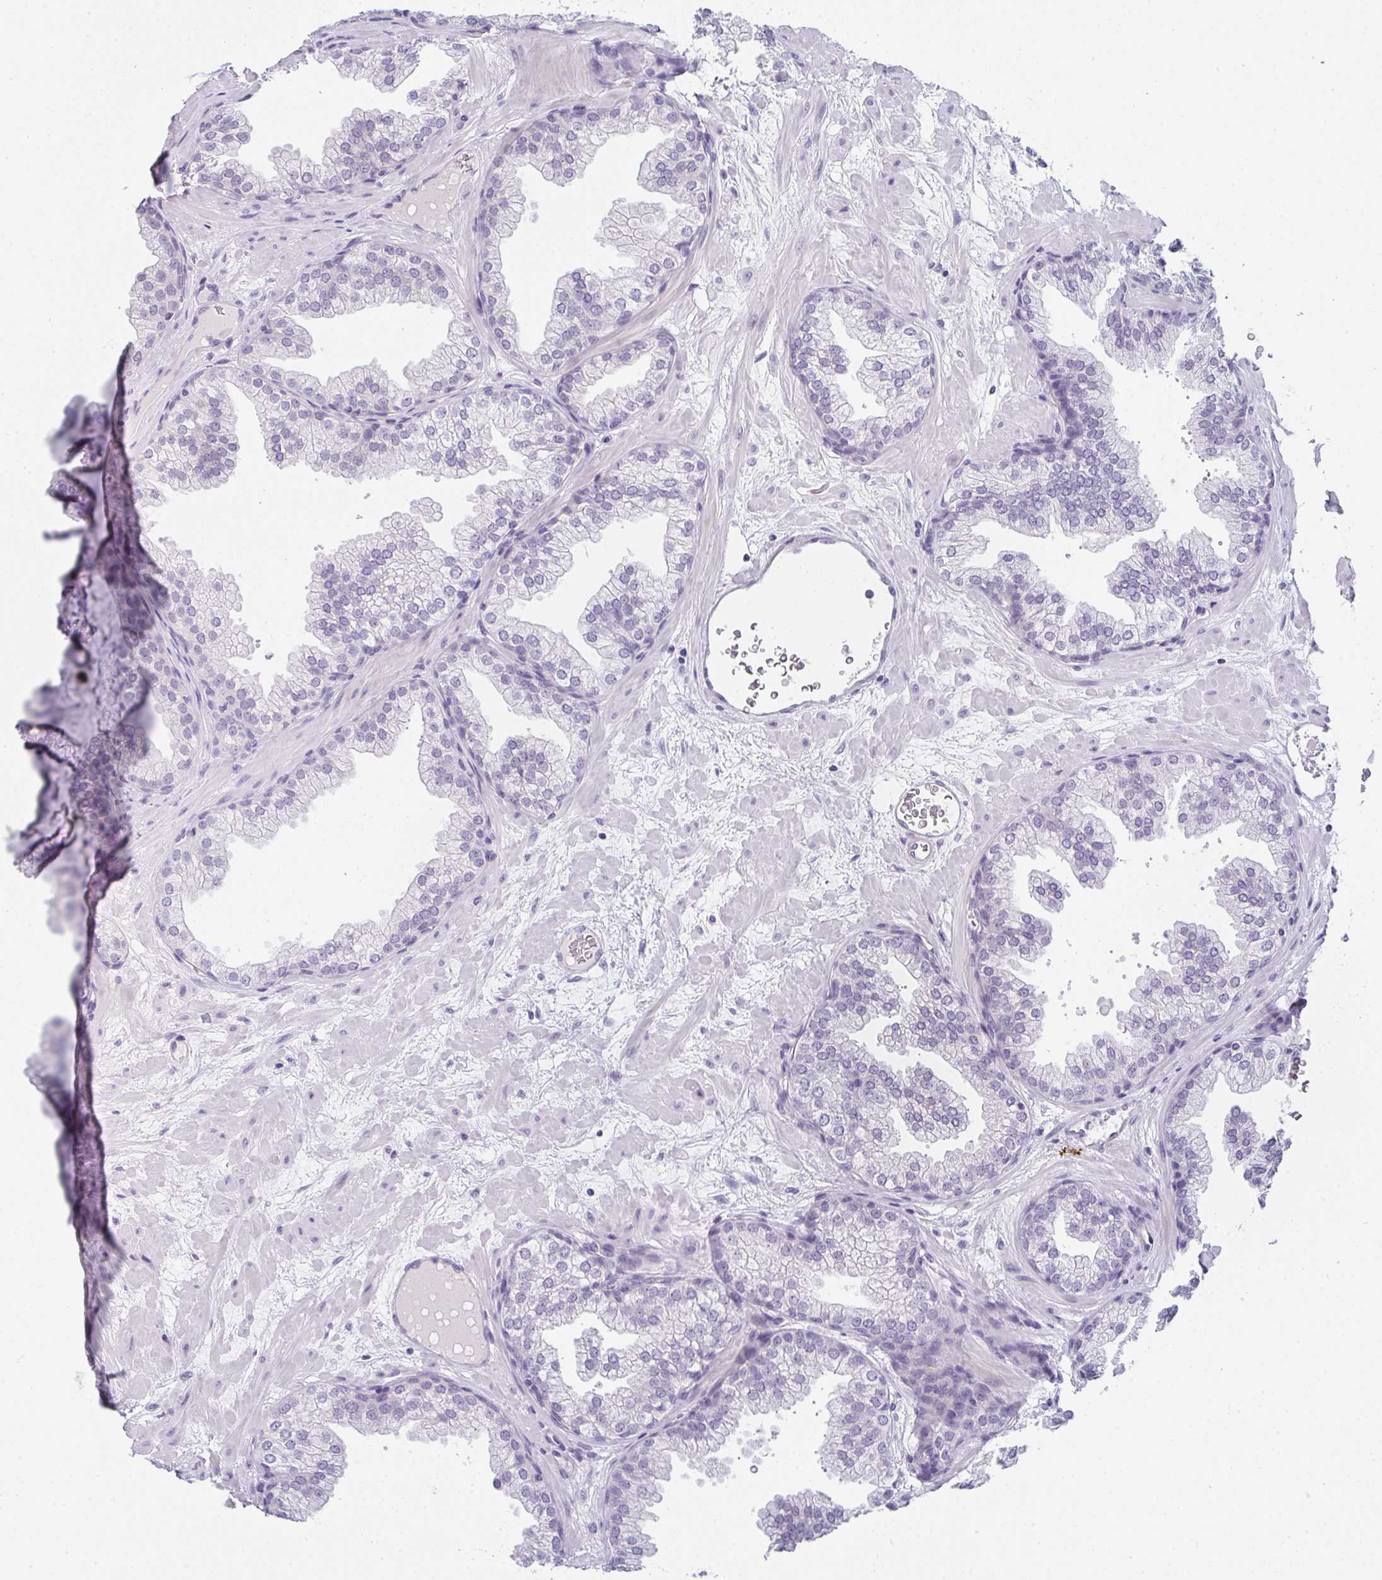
{"staining": {"intensity": "negative", "quantity": "none", "location": "none"}, "tissue": "prostate", "cell_type": "Glandular cells", "image_type": "normal", "snomed": [{"axis": "morphology", "description": "Normal tissue, NOS"}, {"axis": "topography", "description": "Prostate"}], "caption": "This is an immunohistochemistry histopathology image of benign human prostate. There is no staining in glandular cells.", "gene": "CACNA1S", "patient": {"sex": "male", "age": 37}}